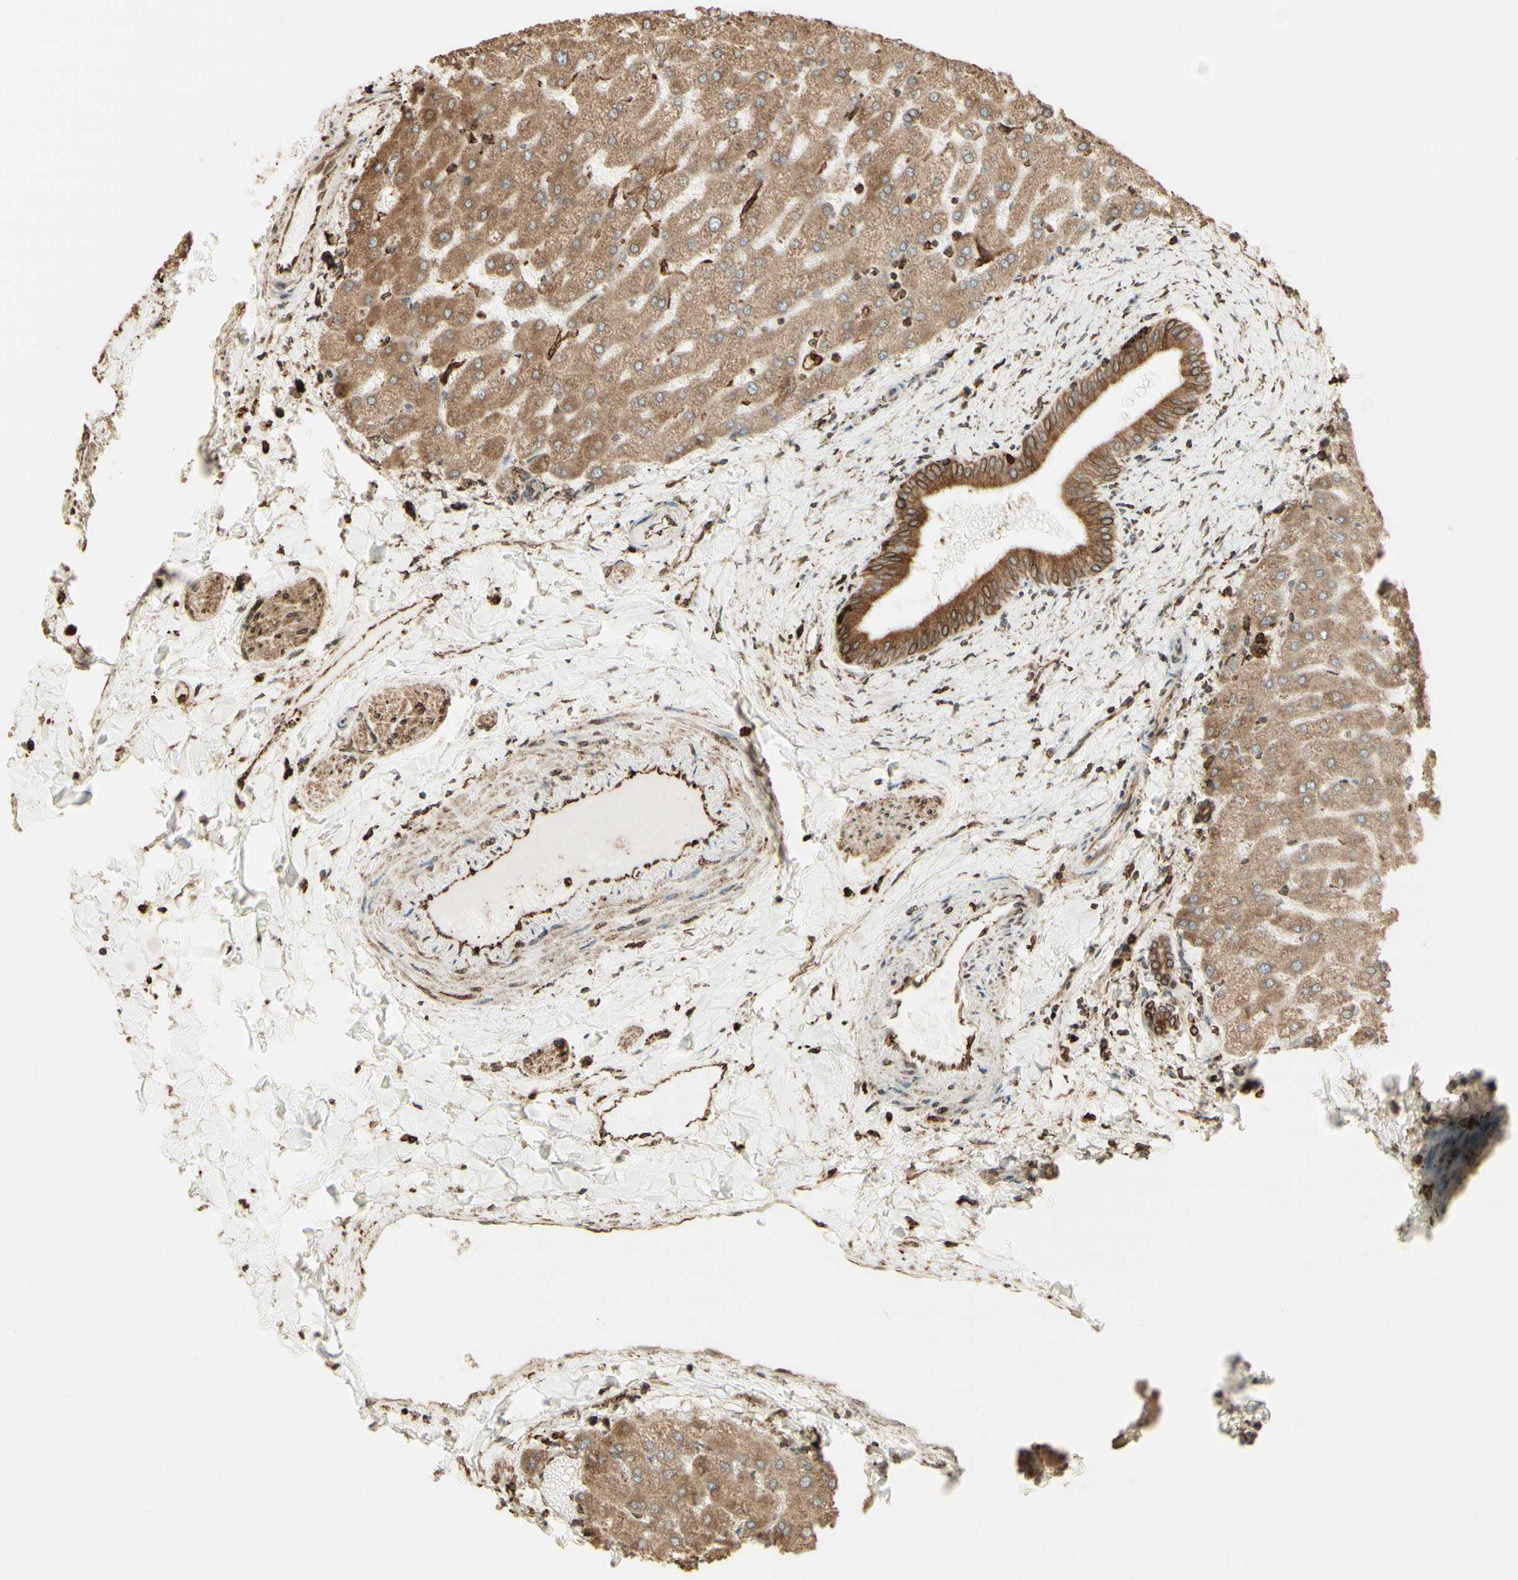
{"staining": {"intensity": "strong", "quantity": ">75%", "location": "cytoplasmic/membranous"}, "tissue": "liver", "cell_type": "Cholangiocytes", "image_type": "normal", "snomed": [{"axis": "morphology", "description": "Normal tissue, NOS"}, {"axis": "topography", "description": "Liver"}], "caption": "Immunohistochemistry image of benign liver: human liver stained using immunohistochemistry exhibits high levels of strong protein expression localized specifically in the cytoplasmic/membranous of cholangiocytes, appearing as a cytoplasmic/membranous brown color.", "gene": "CANX", "patient": {"sex": "female", "age": 32}}